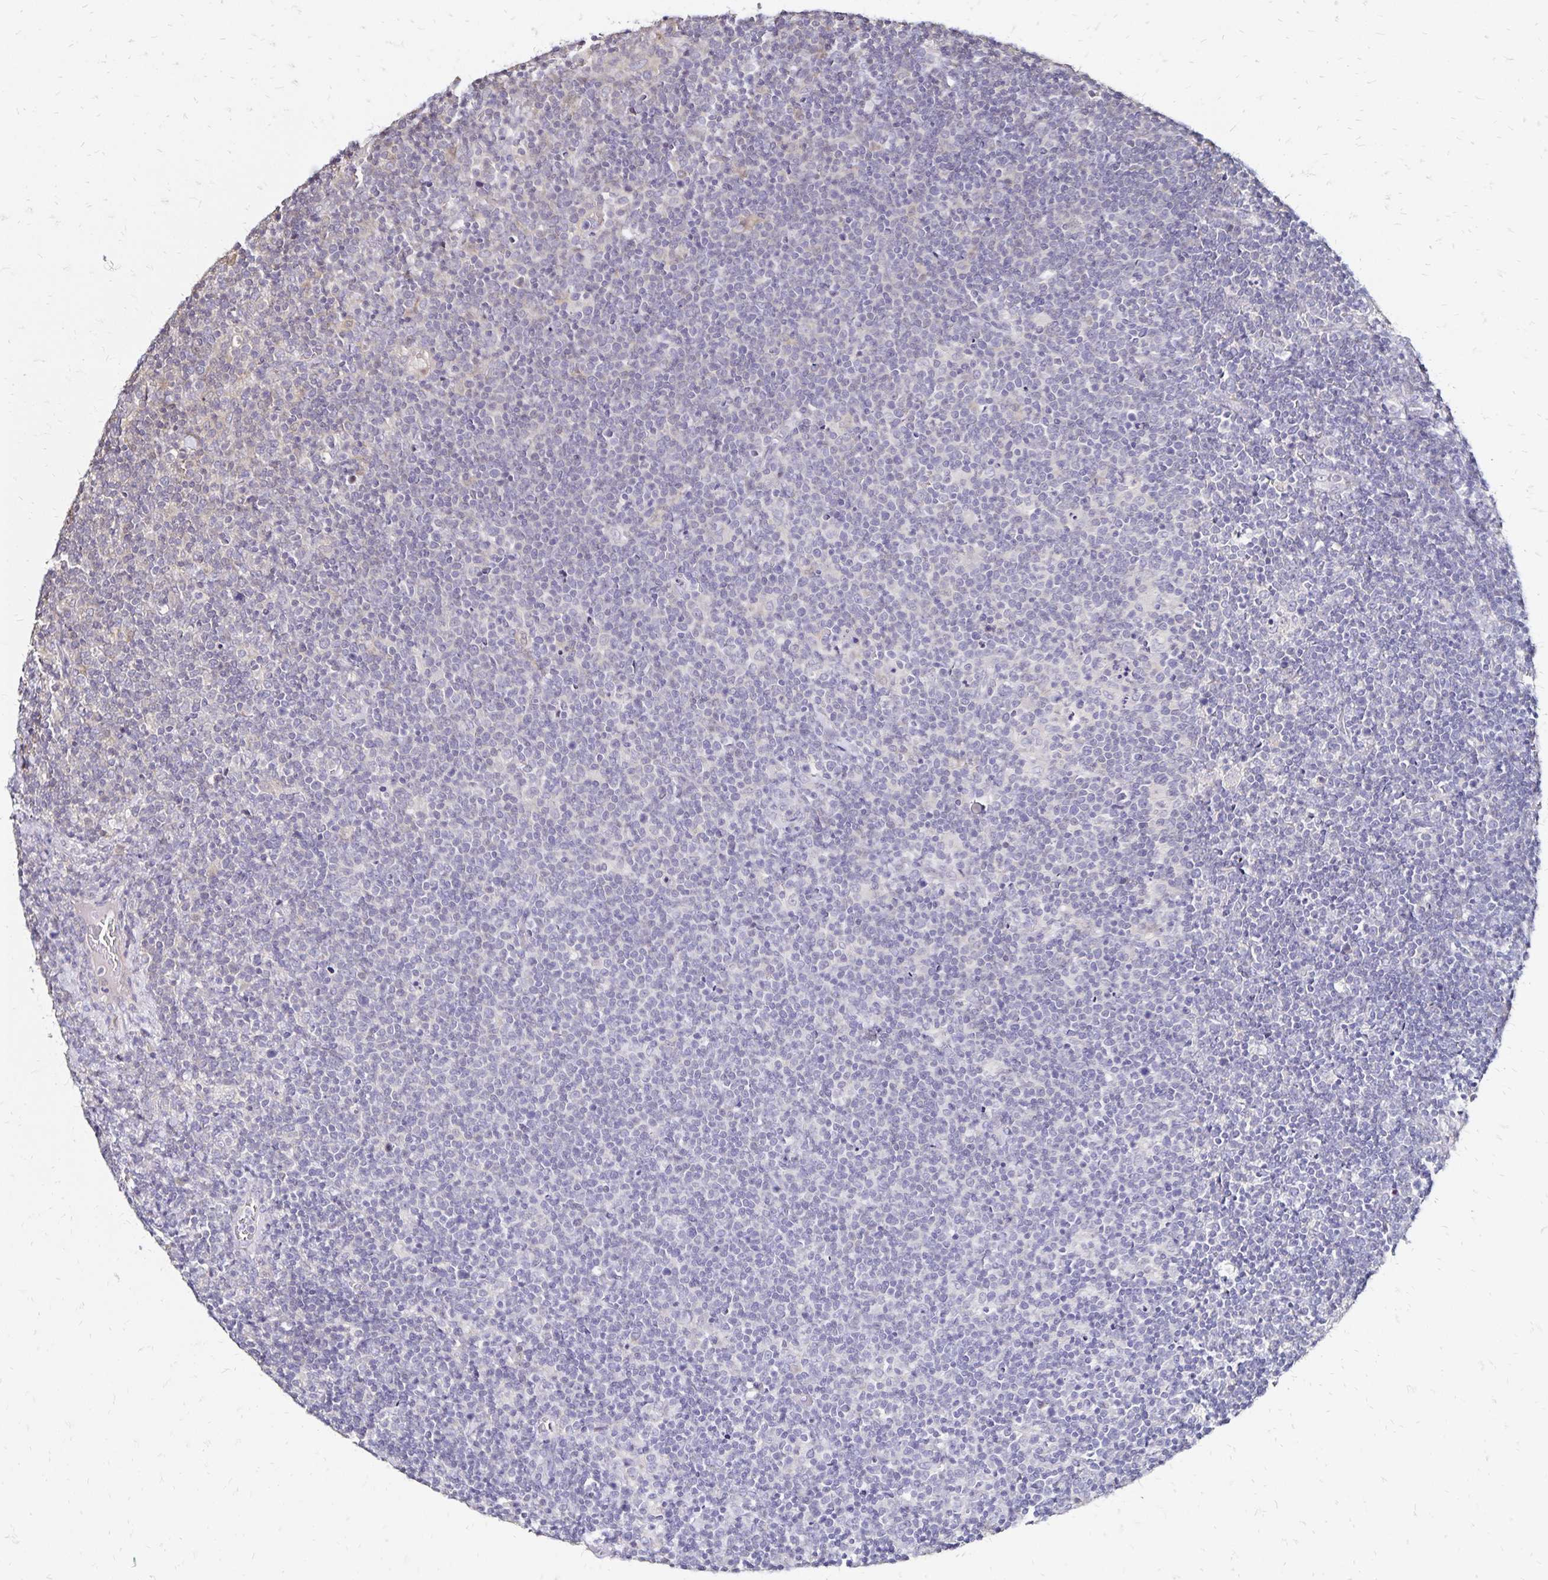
{"staining": {"intensity": "negative", "quantity": "none", "location": "none"}, "tissue": "lymphoma", "cell_type": "Tumor cells", "image_type": "cancer", "snomed": [{"axis": "morphology", "description": "Malignant lymphoma, non-Hodgkin's type, High grade"}, {"axis": "topography", "description": "Lymph node"}], "caption": "Immunohistochemical staining of malignant lymphoma, non-Hodgkin's type (high-grade) exhibits no significant expression in tumor cells.", "gene": "SLC5A1", "patient": {"sex": "male", "age": 61}}